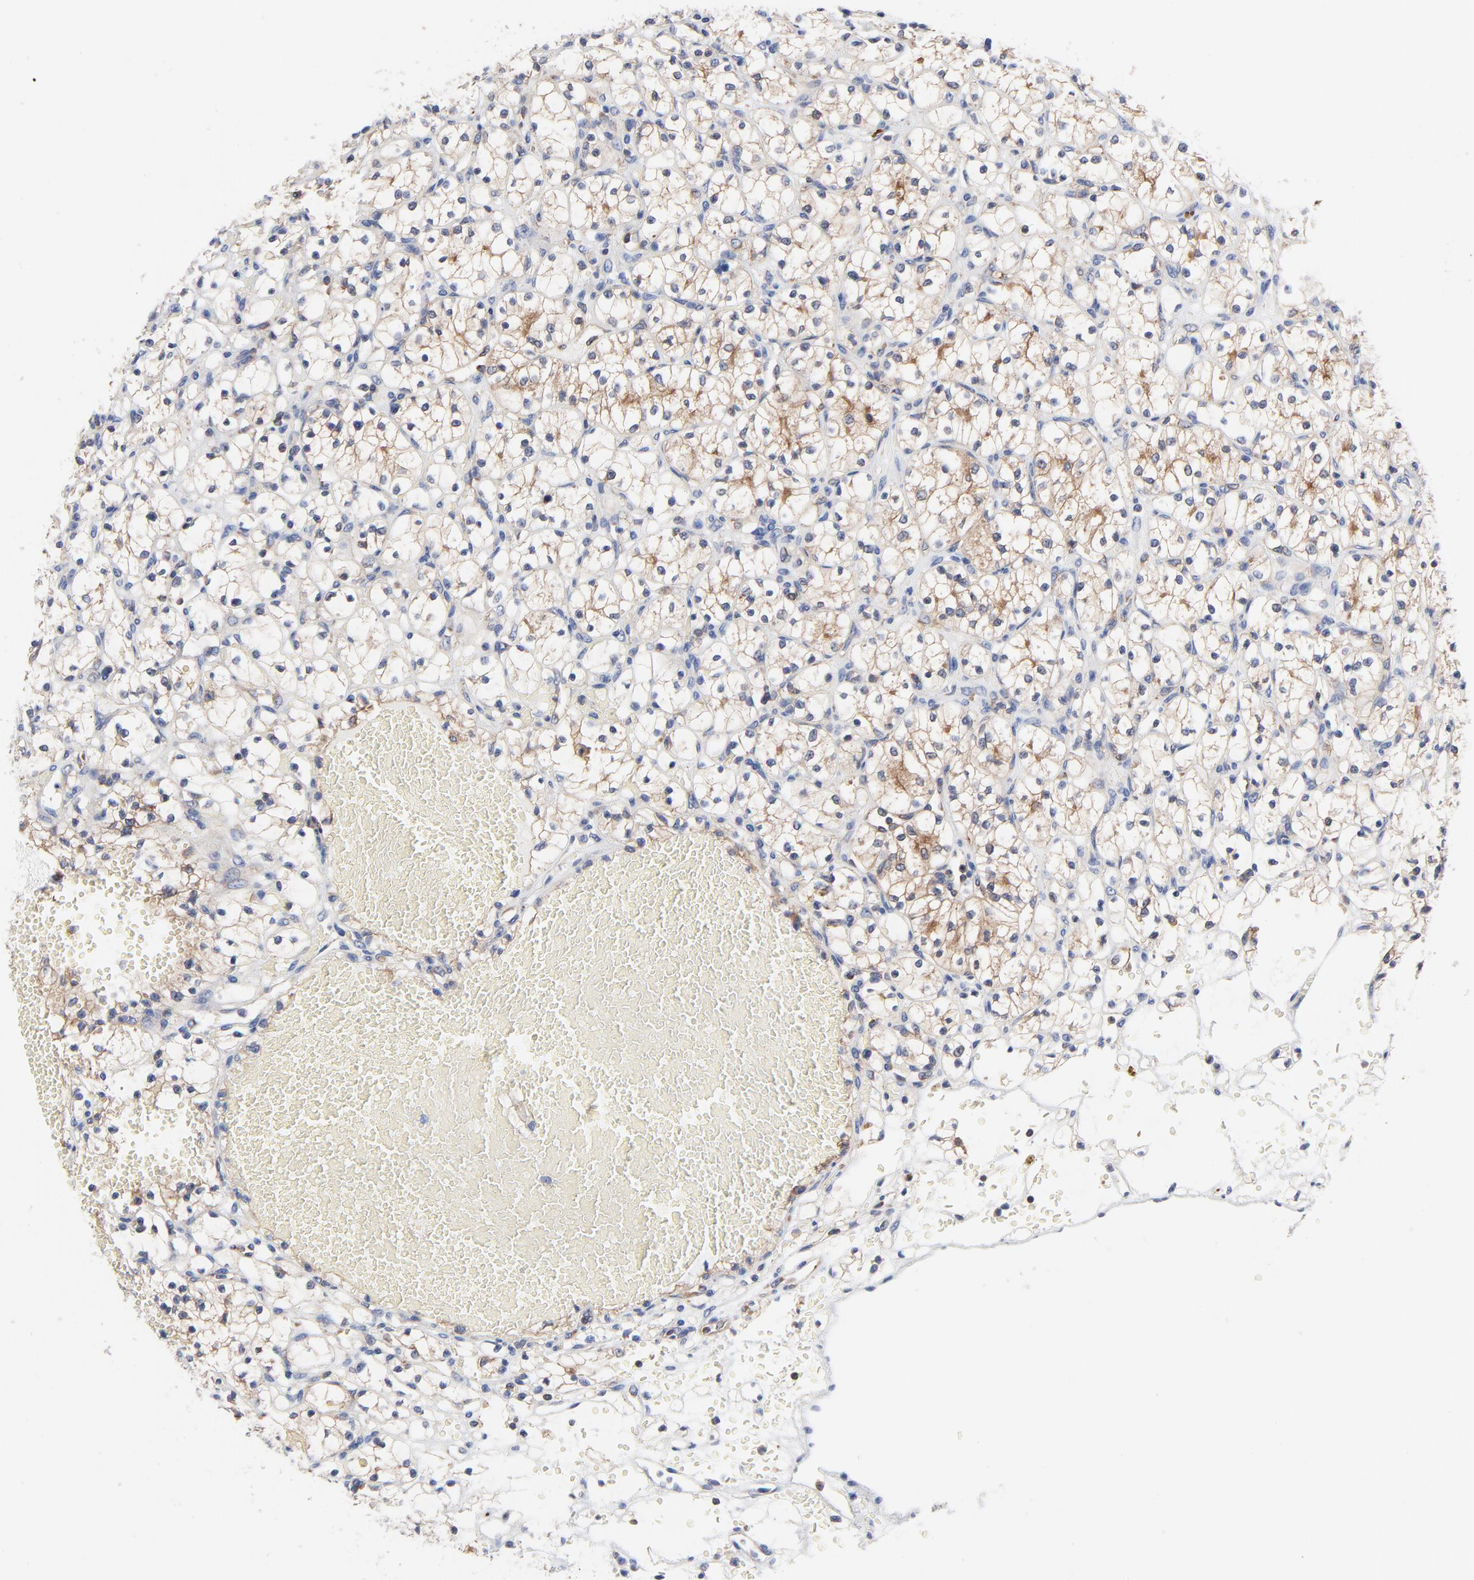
{"staining": {"intensity": "weak", "quantity": "25%-75%", "location": "cytoplasmic/membranous"}, "tissue": "renal cancer", "cell_type": "Tumor cells", "image_type": "cancer", "snomed": [{"axis": "morphology", "description": "Adenocarcinoma, NOS"}, {"axis": "topography", "description": "Kidney"}], "caption": "The immunohistochemical stain labels weak cytoplasmic/membranous expression in tumor cells of renal adenocarcinoma tissue.", "gene": "CD2AP", "patient": {"sex": "female", "age": 60}}